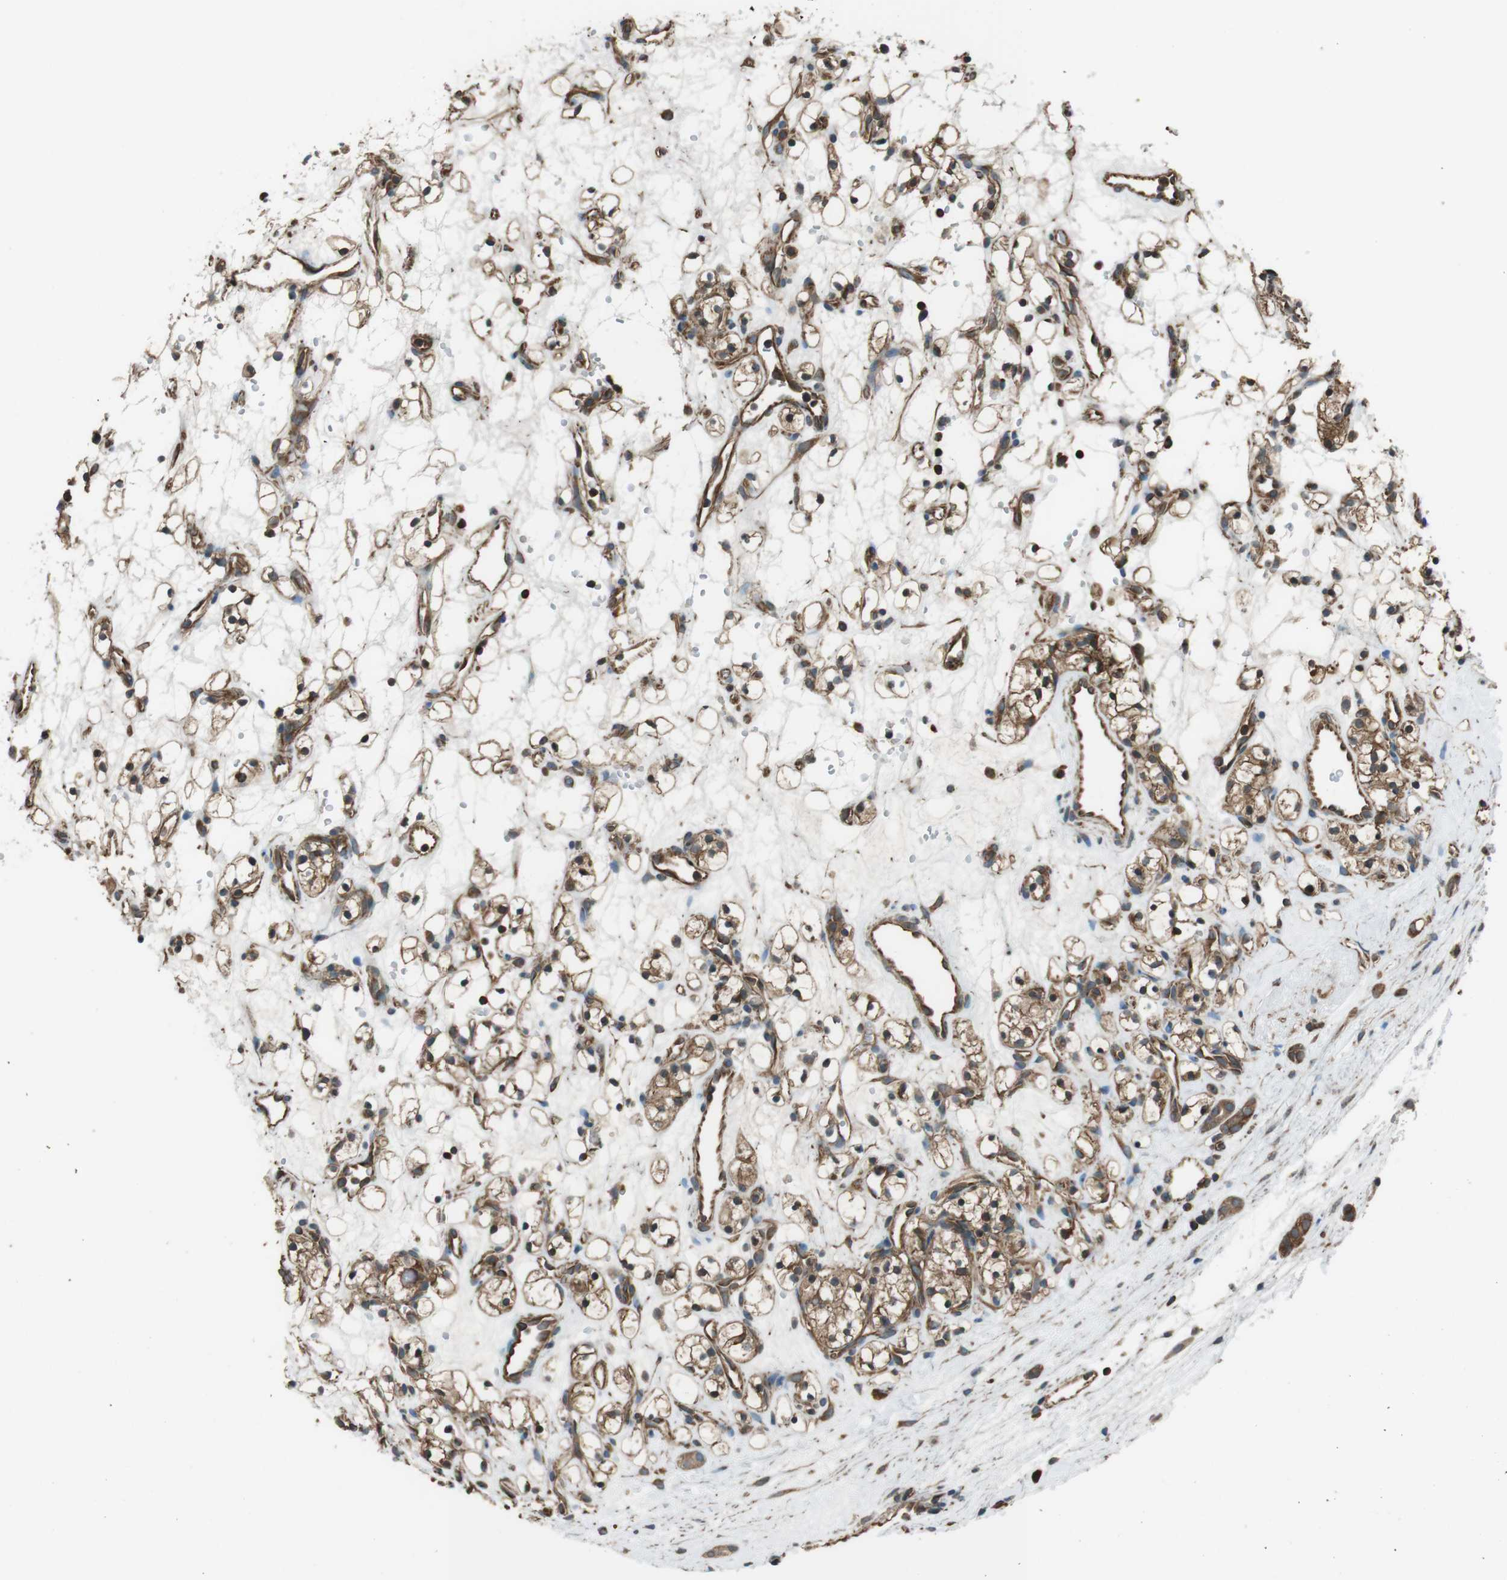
{"staining": {"intensity": "moderate", "quantity": ">75%", "location": "cytoplasmic/membranous"}, "tissue": "renal cancer", "cell_type": "Tumor cells", "image_type": "cancer", "snomed": [{"axis": "morphology", "description": "Adenocarcinoma, NOS"}, {"axis": "topography", "description": "Kidney"}], "caption": "Renal adenocarcinoma stained with a brown dye exhibits moderate cytoplasmic/membranous positive expression in about >75% of tumor cells.", "gene": "PA2G4", "patient": {"sex": "female", "age": 60}}